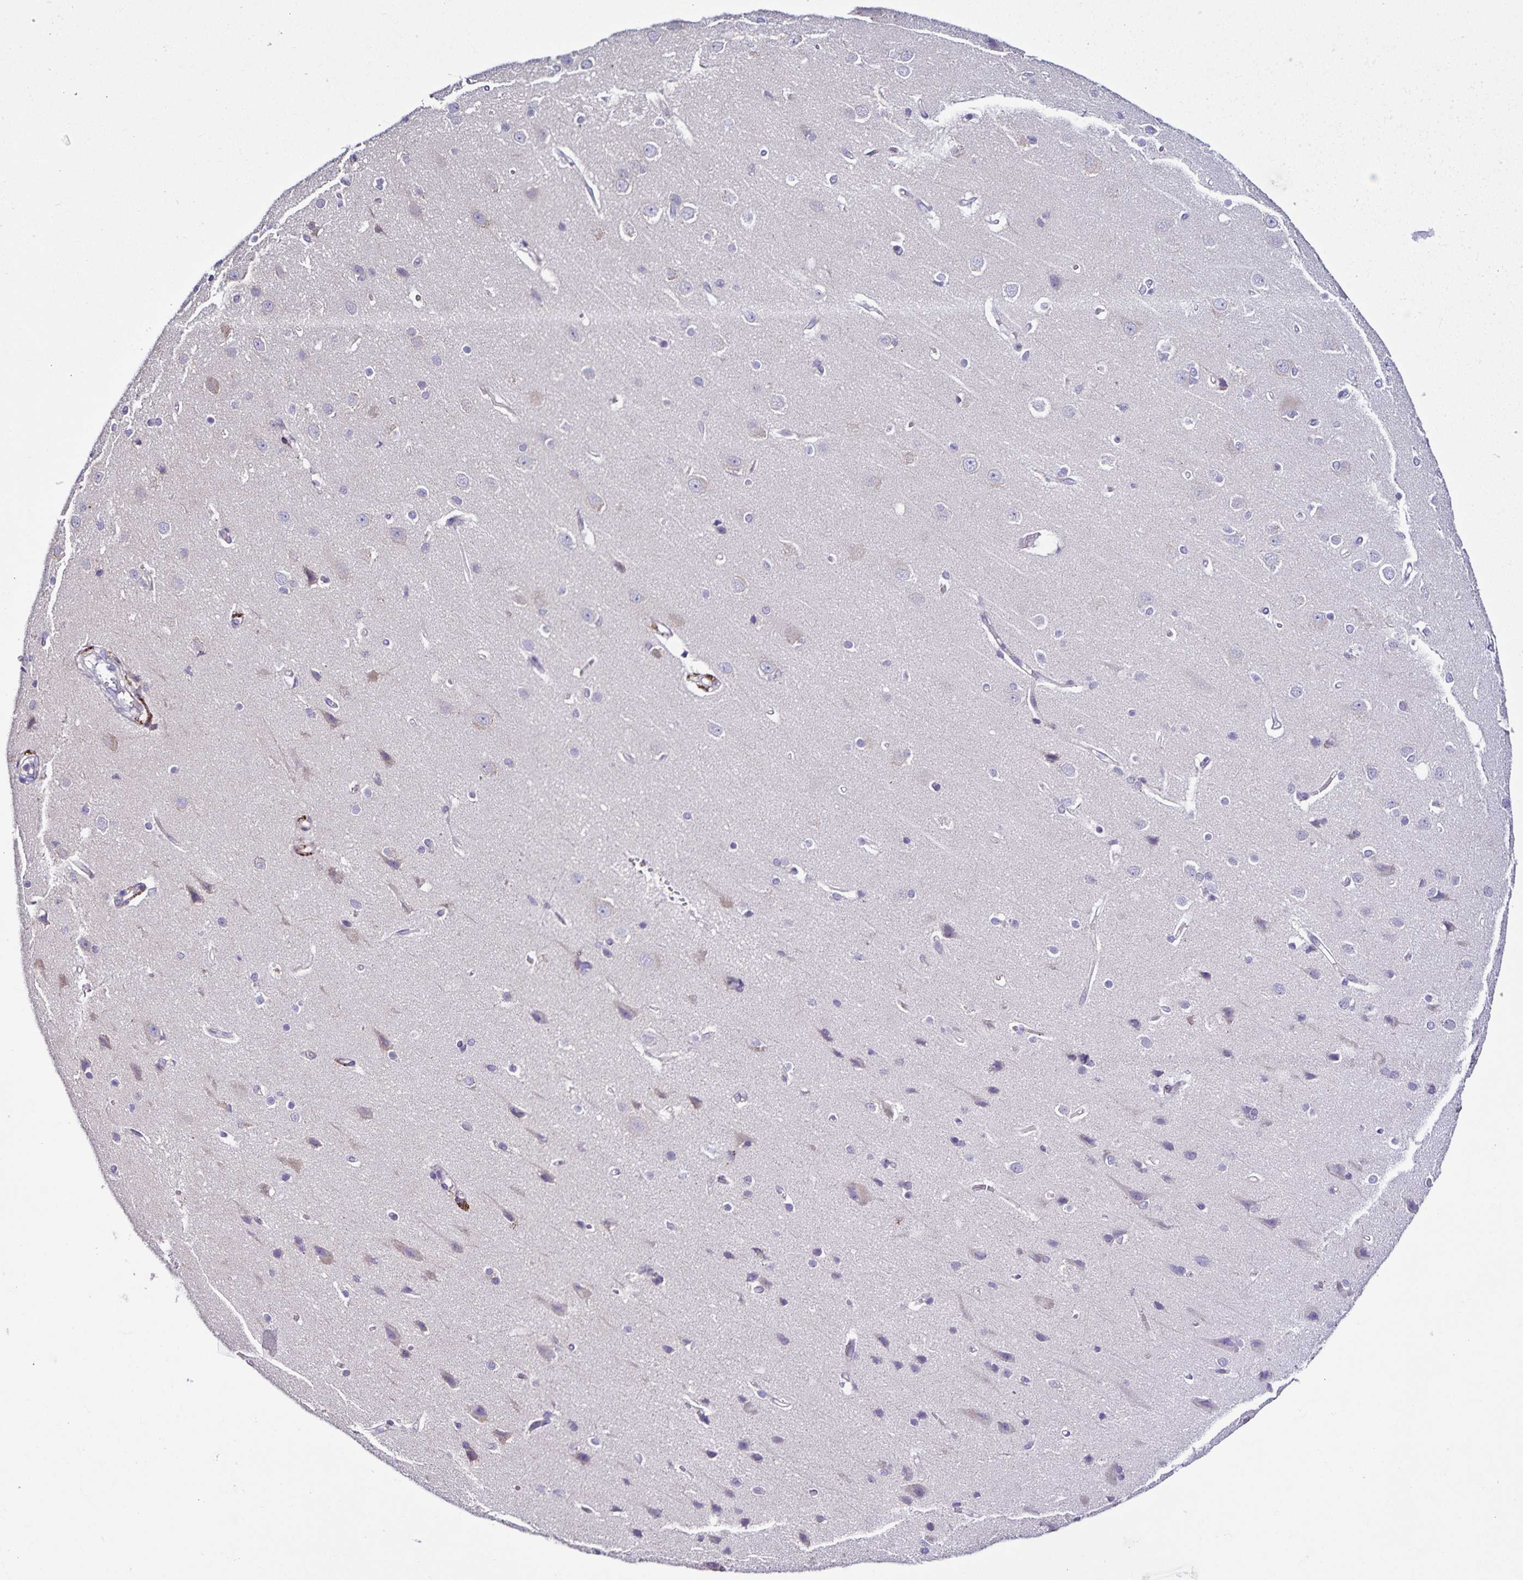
{"staining": {"intensity": "negative", "quantity": "none", "location": "none"}, "tissue": "cerebral cortex", "cell_type": "Endothelial cells", "image_type": "normal", "snomed": [{"axis": "morphology", "description": "Normal tissue, NOS"}, {"axis": "topography", "description": "Cerebral cortex"}], "caption": "Immunohistochemistry image of benign cerebral cortex: cerebral cortex stained with DAB (3,3'-diaminobenzidine) demonstrates no significant protein positivity in endothelial cells. (DAB IHC with hematoxylin counter stain).", "gene": "OSBPL5", "patient": {"sex": "male", "age": 37}}